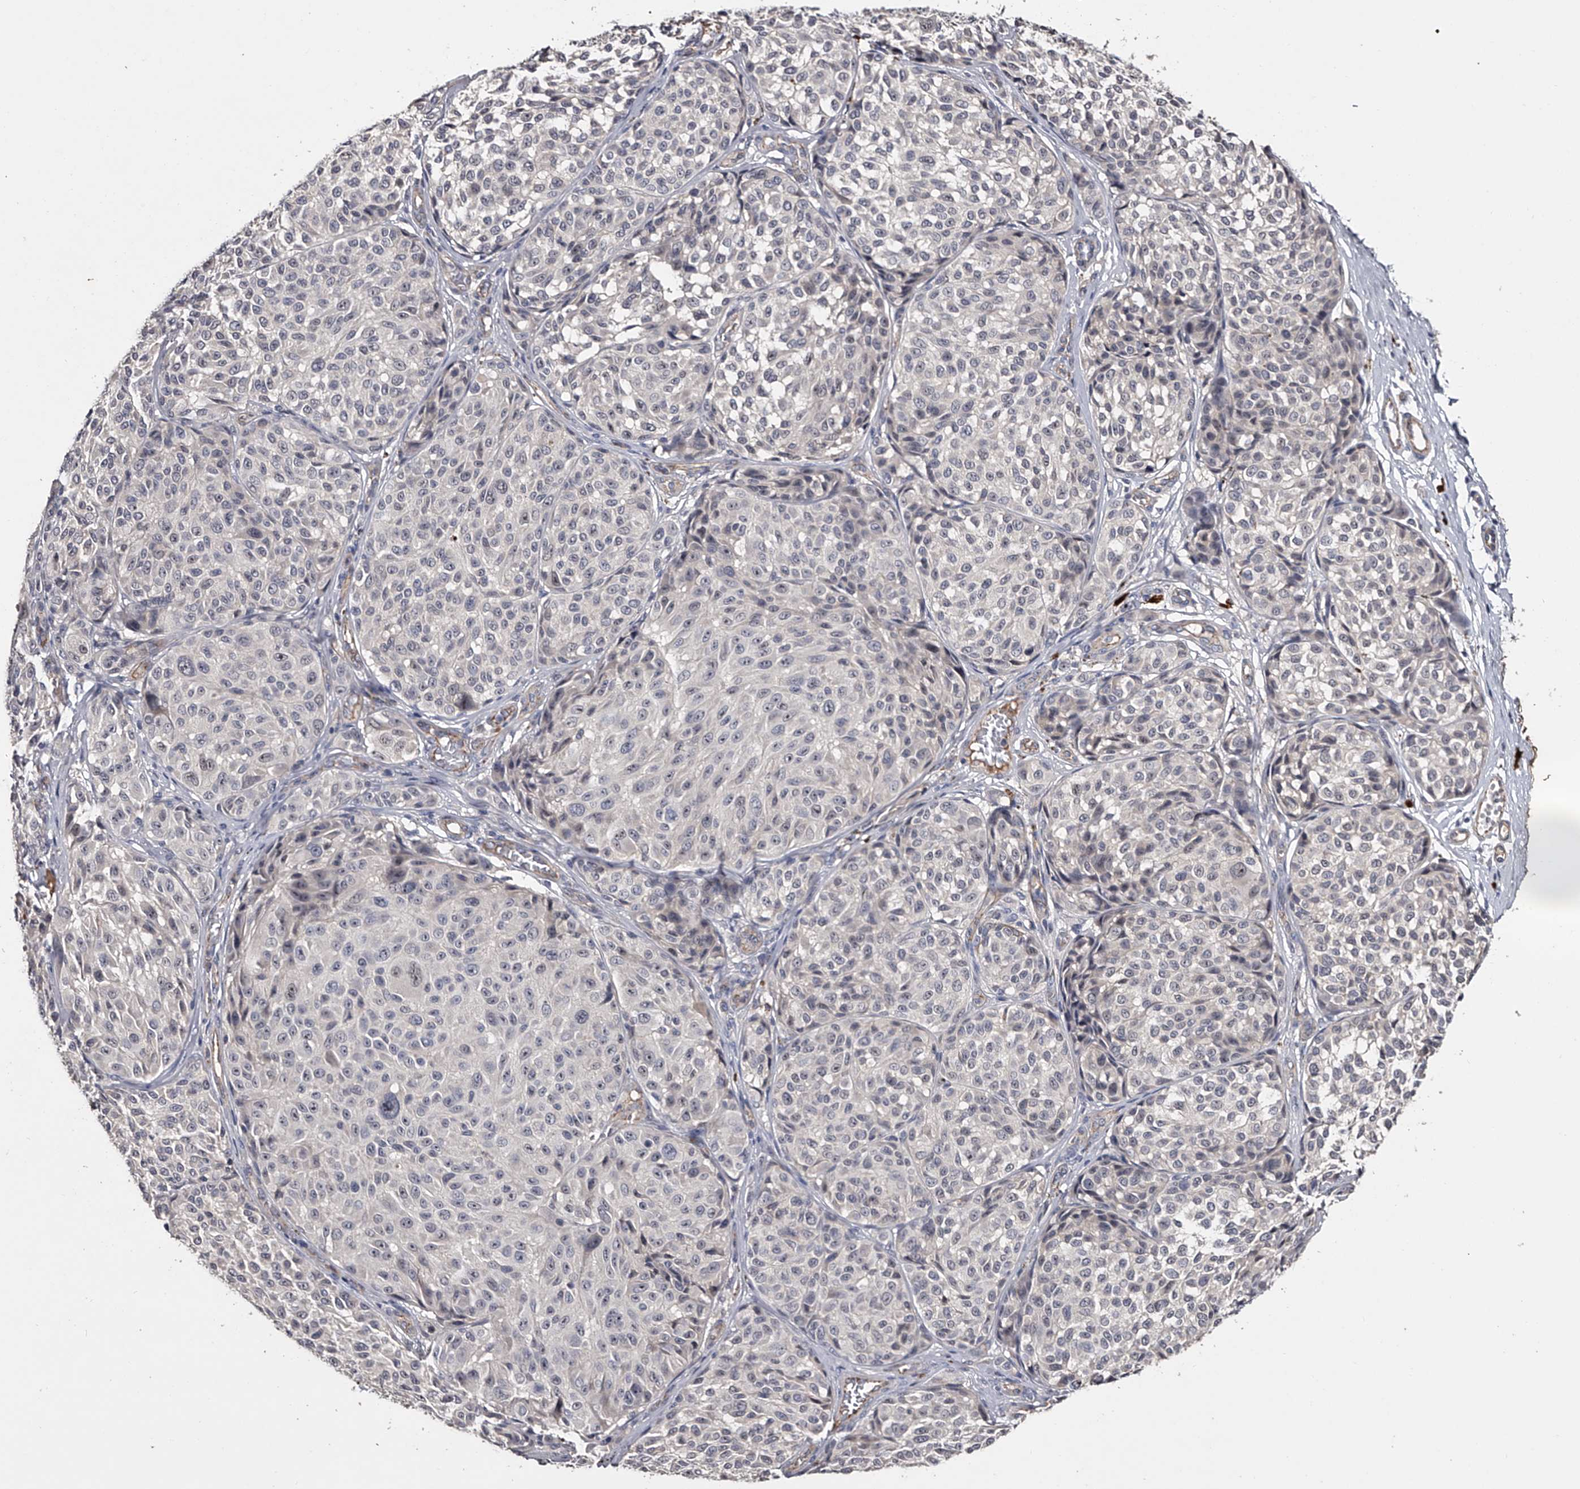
{"staining": {"intensity": "weak", "quantity": "25%-75%", "location": "nuclear"}, "tissue": "melanoma", "cell_type": "Tumor cells", "image_type": "cancer", "snomed": [{"axis": "morphology", "description": "Malignant melanoma, NOS"}, {"axis": "topography", "description": "Skin"}], "caption": "This is an image of immunohistochemistry staining of melanoma, which shows weak expression in the nuclear of tumor cells.", "gene": "MDN1", "patient": {"sex": "male", "age": 83}}